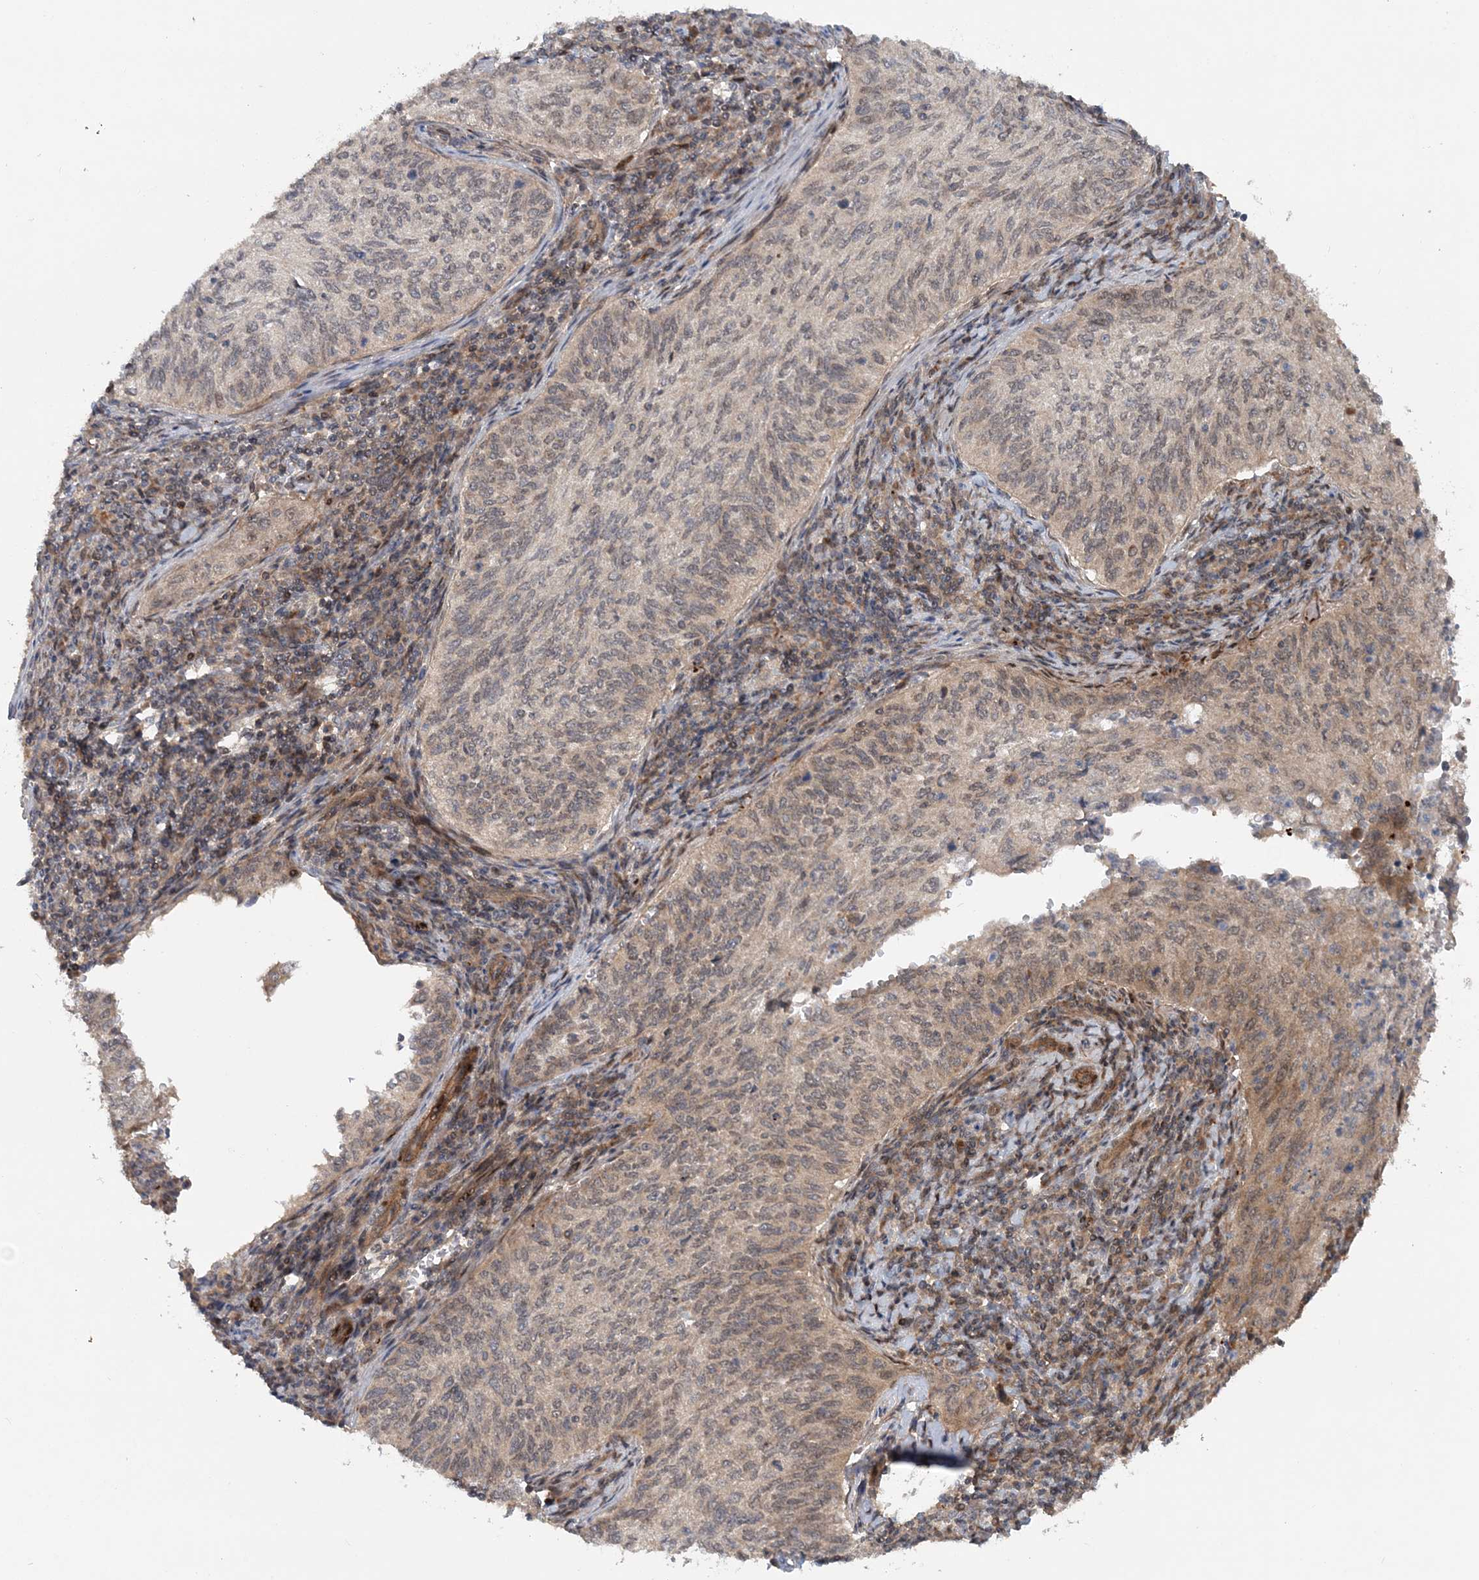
{"staining": {"intensity": "weak", "quantity": "25%-75%", "location": "cytoplasmic/membranous,nuclear"}, "tissue": "cervical cancer", "cell_type": "Tumor cells", "image_type": "cancer", "snomed": [{"axis": "morphology", "description": "Squamous cell carcinoma, NOS"}, {"axis": "topography", "description": "Cervix"}], "caption": "Tumor cells show low levels of weak cytoplasmic/membranous and nuclear expression in about 25%-75% of cells in squamous cell carcinoma (cervical).", "gene": "GEMIN5", "patient": {"sex": "female", "age": 30}}